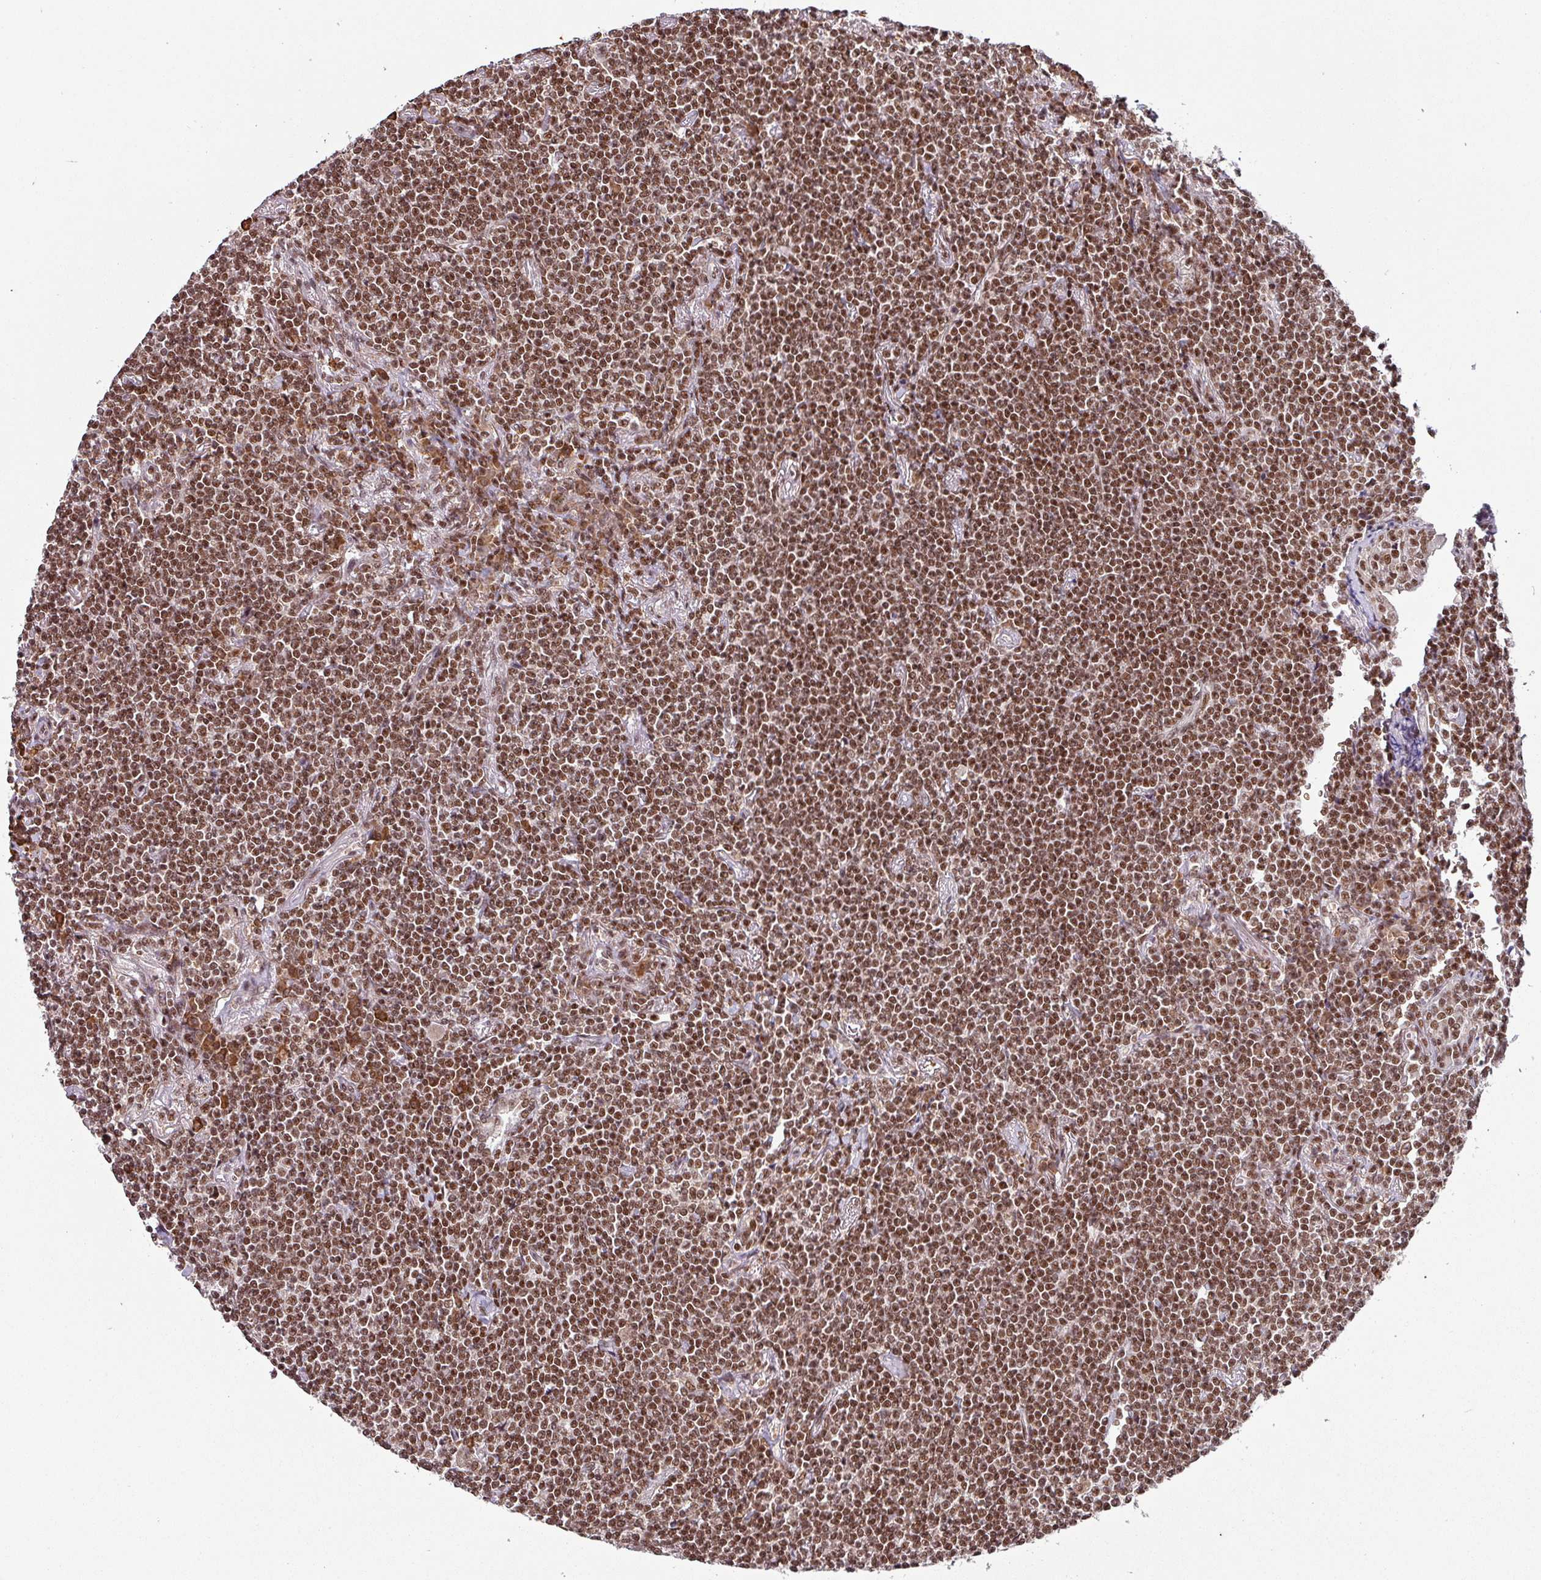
{"staining": {"intensity": "strong", "quantity": ">75%", "location": "nuclear"}, "tissue": "lymphoma", "cell_type": "Tumor cells", "image_type": "cancer", "snomed": [{"axis": "morphology", "description": "Malignant lymphoma, non-Hodgkin's type, Low grade"}, {"axis": "topography", "description": "Lung"}], "caption": "Tumor cells reveal strong nuclear expression in about >75% of cells in malignant lymphoma, non-Hodgkin's type (low-grade).", "gene": "PHF23", "patient": {"sex": "female", "age": 71}}